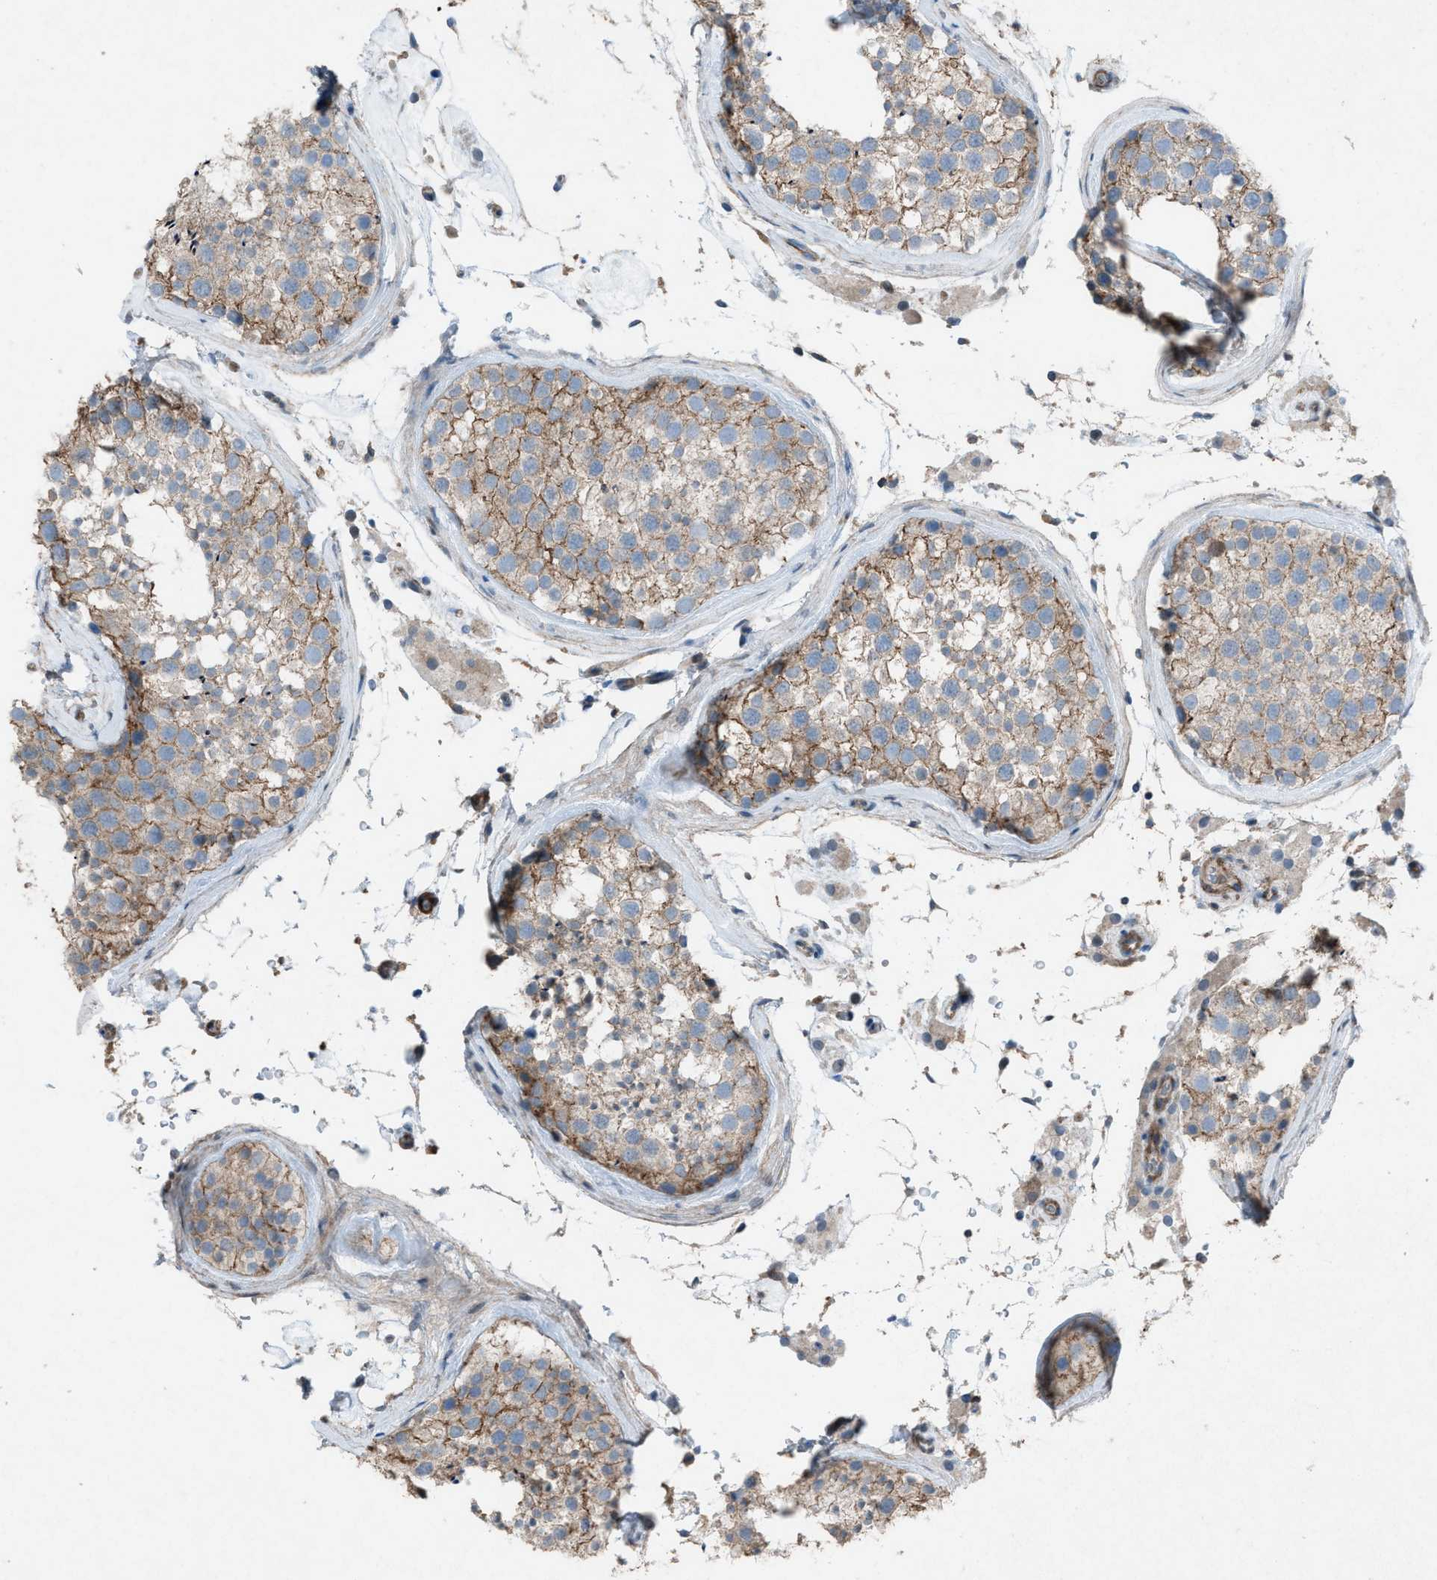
{"staining": {"intensity": "moderate", "quantity": ">75%", "location": "cytoplasmic/membranous"}, "tissue": "testis", "cell_type": "Cells in seminiferous ducts", "image_type": "normal", "snomed": [{"axis": "morphology", "description": "Normal tissue, NOS"}, {"axis": "topography", "description": "Testis"}], "caption": "A brown stain shows moderate cytoplasmic/membranous positivity of a protein in cells in seminiferous ducts of benign testis.", "gene": "NCK2", "patient": {"sex": "male", "age": 46}}